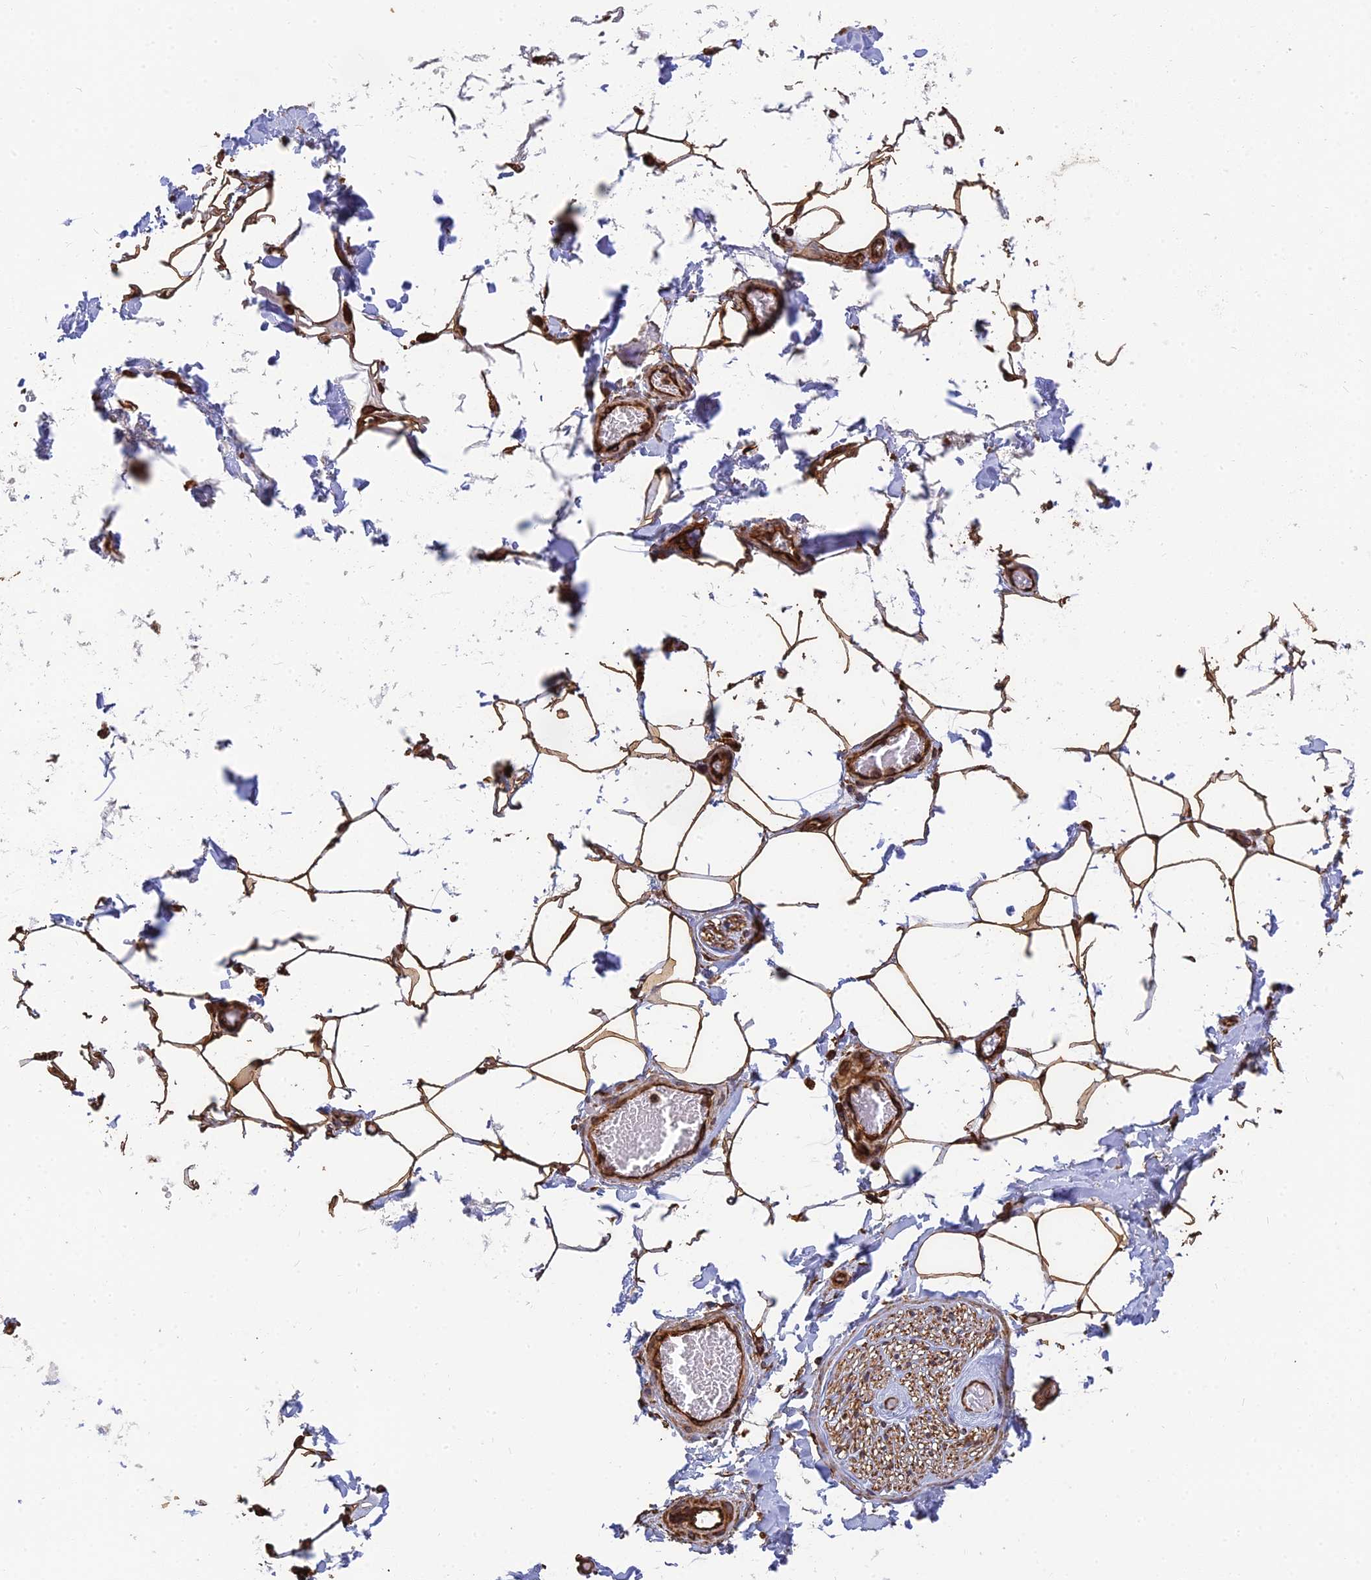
{"staining": {"intensity": "strong", "quantity": ">75%", "location": "cytoplasmic/membranous"}, "tissue": "adipose tissue", "cell_type": "Adipocytes", "image_type": "normal", "snomed": [{"axis": "morphology", "description": "Normal tissue, NOS"}, {"axis": "topography", "description": "Soft tissue"}, {"axis": "topography", "description": "Adipose tissue"}, {"axis": "topography", "description": "Vascular tissue"}, {"axis": "topography", "description": "Peripheral nerve tissue"}], "caption": "DAB immunohistochemical staining of benign adipose tissue reveals strong cytoplasmic/membranous protein positivity in approximately >75% of adipocytes. (IHC, brightfield microscopy, high magnification).", "gene": "DSTYK", "patient": {"sex": "male", "age": 46}}